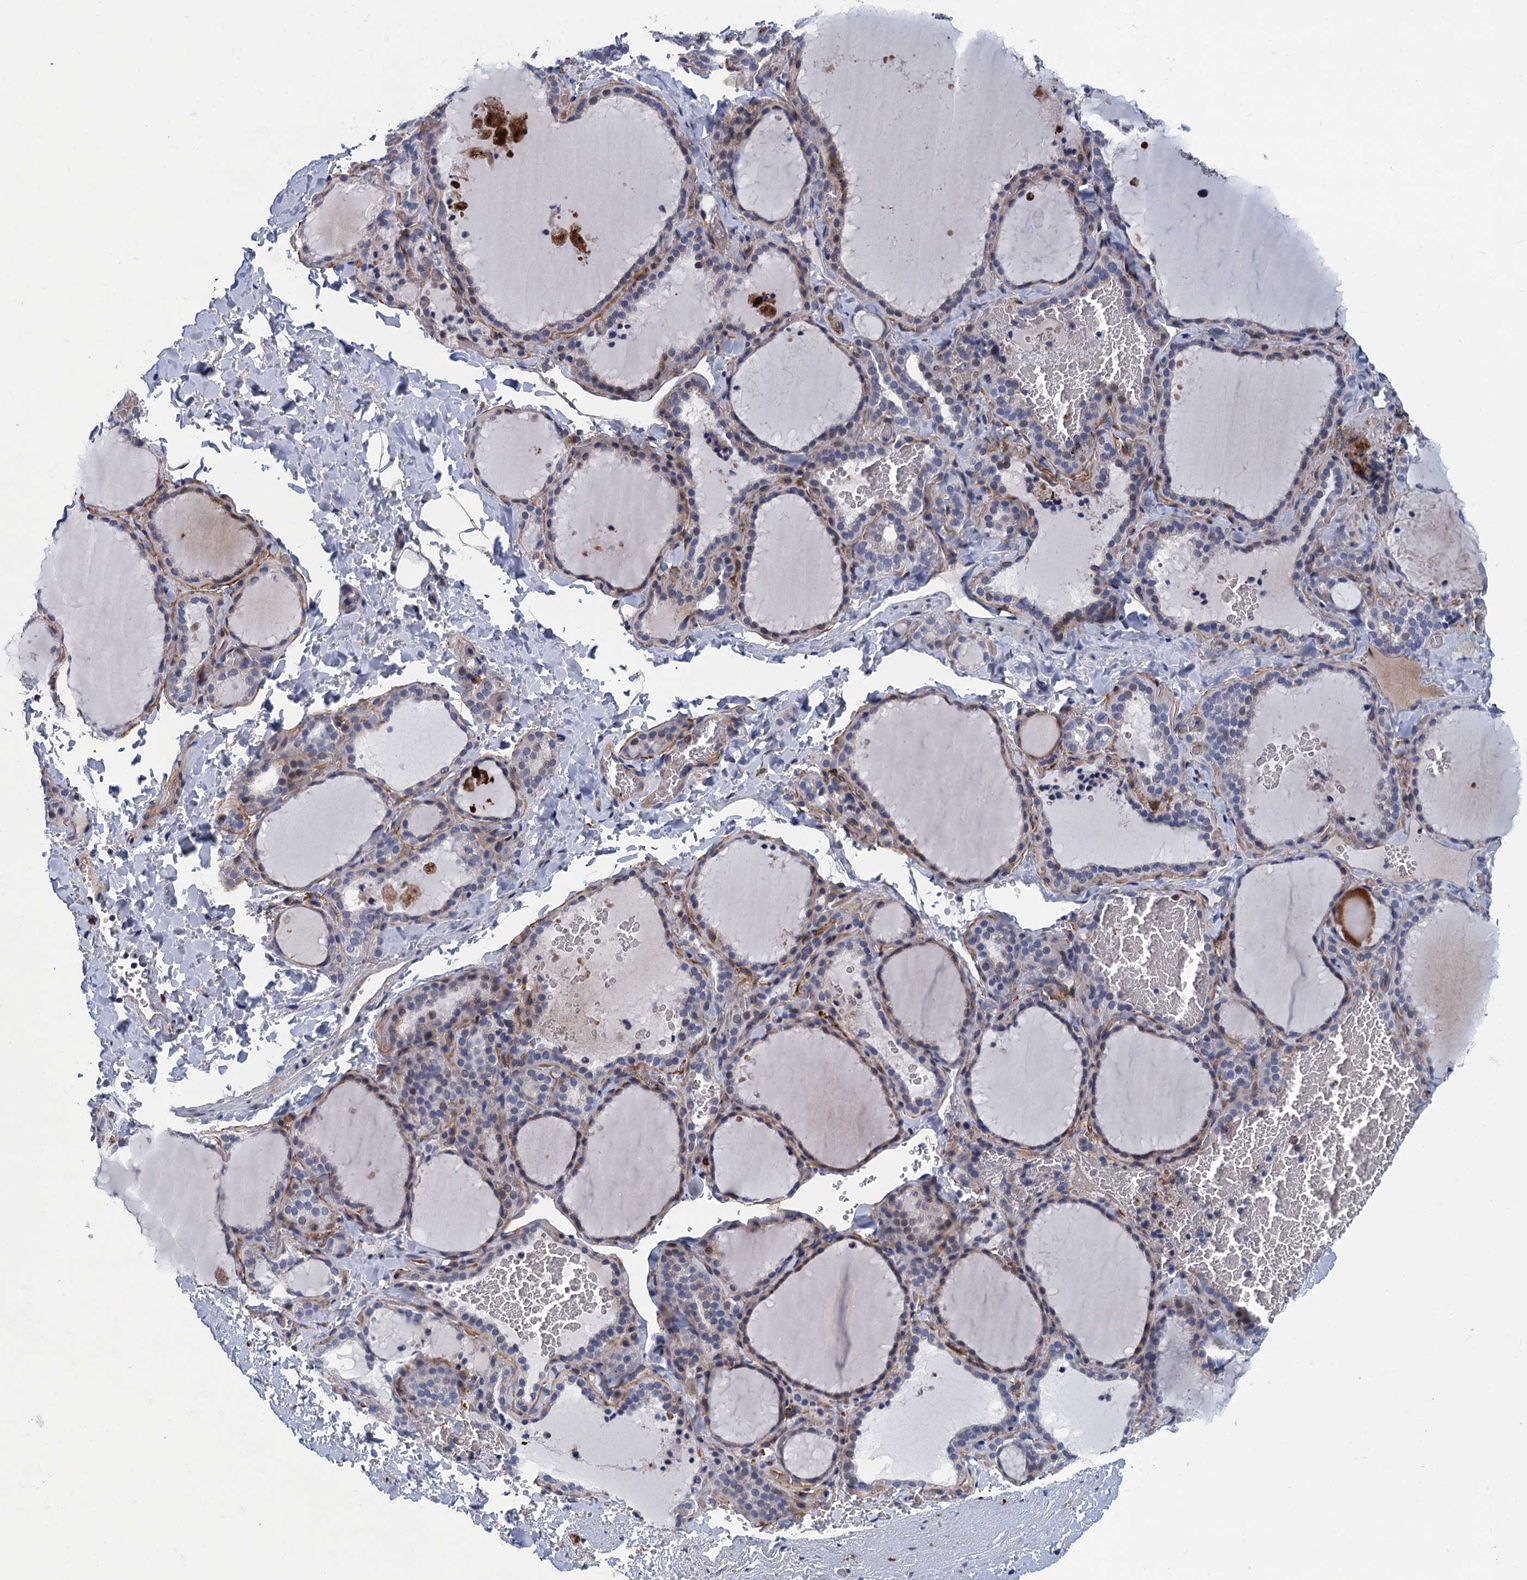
{"staining": {"intensity": "negative", "quantity": "none", "location": "none"}, "tissue": "thyroid gland", "cell_type": "Glandular cells", "image_type": "normal", "snomed": [{"axis": "morphology", "description": "Normal tissue, NOS"}, {"axis": "topography", "description": "Thyroid gland"}], "caption": "IHC micrograph of unremarkable human thyroid gland stained for a protein (brown), which shows no expression in glandular cells.", "gene": "DNHD1", "patient": {"sex": "female", "age": 22}}